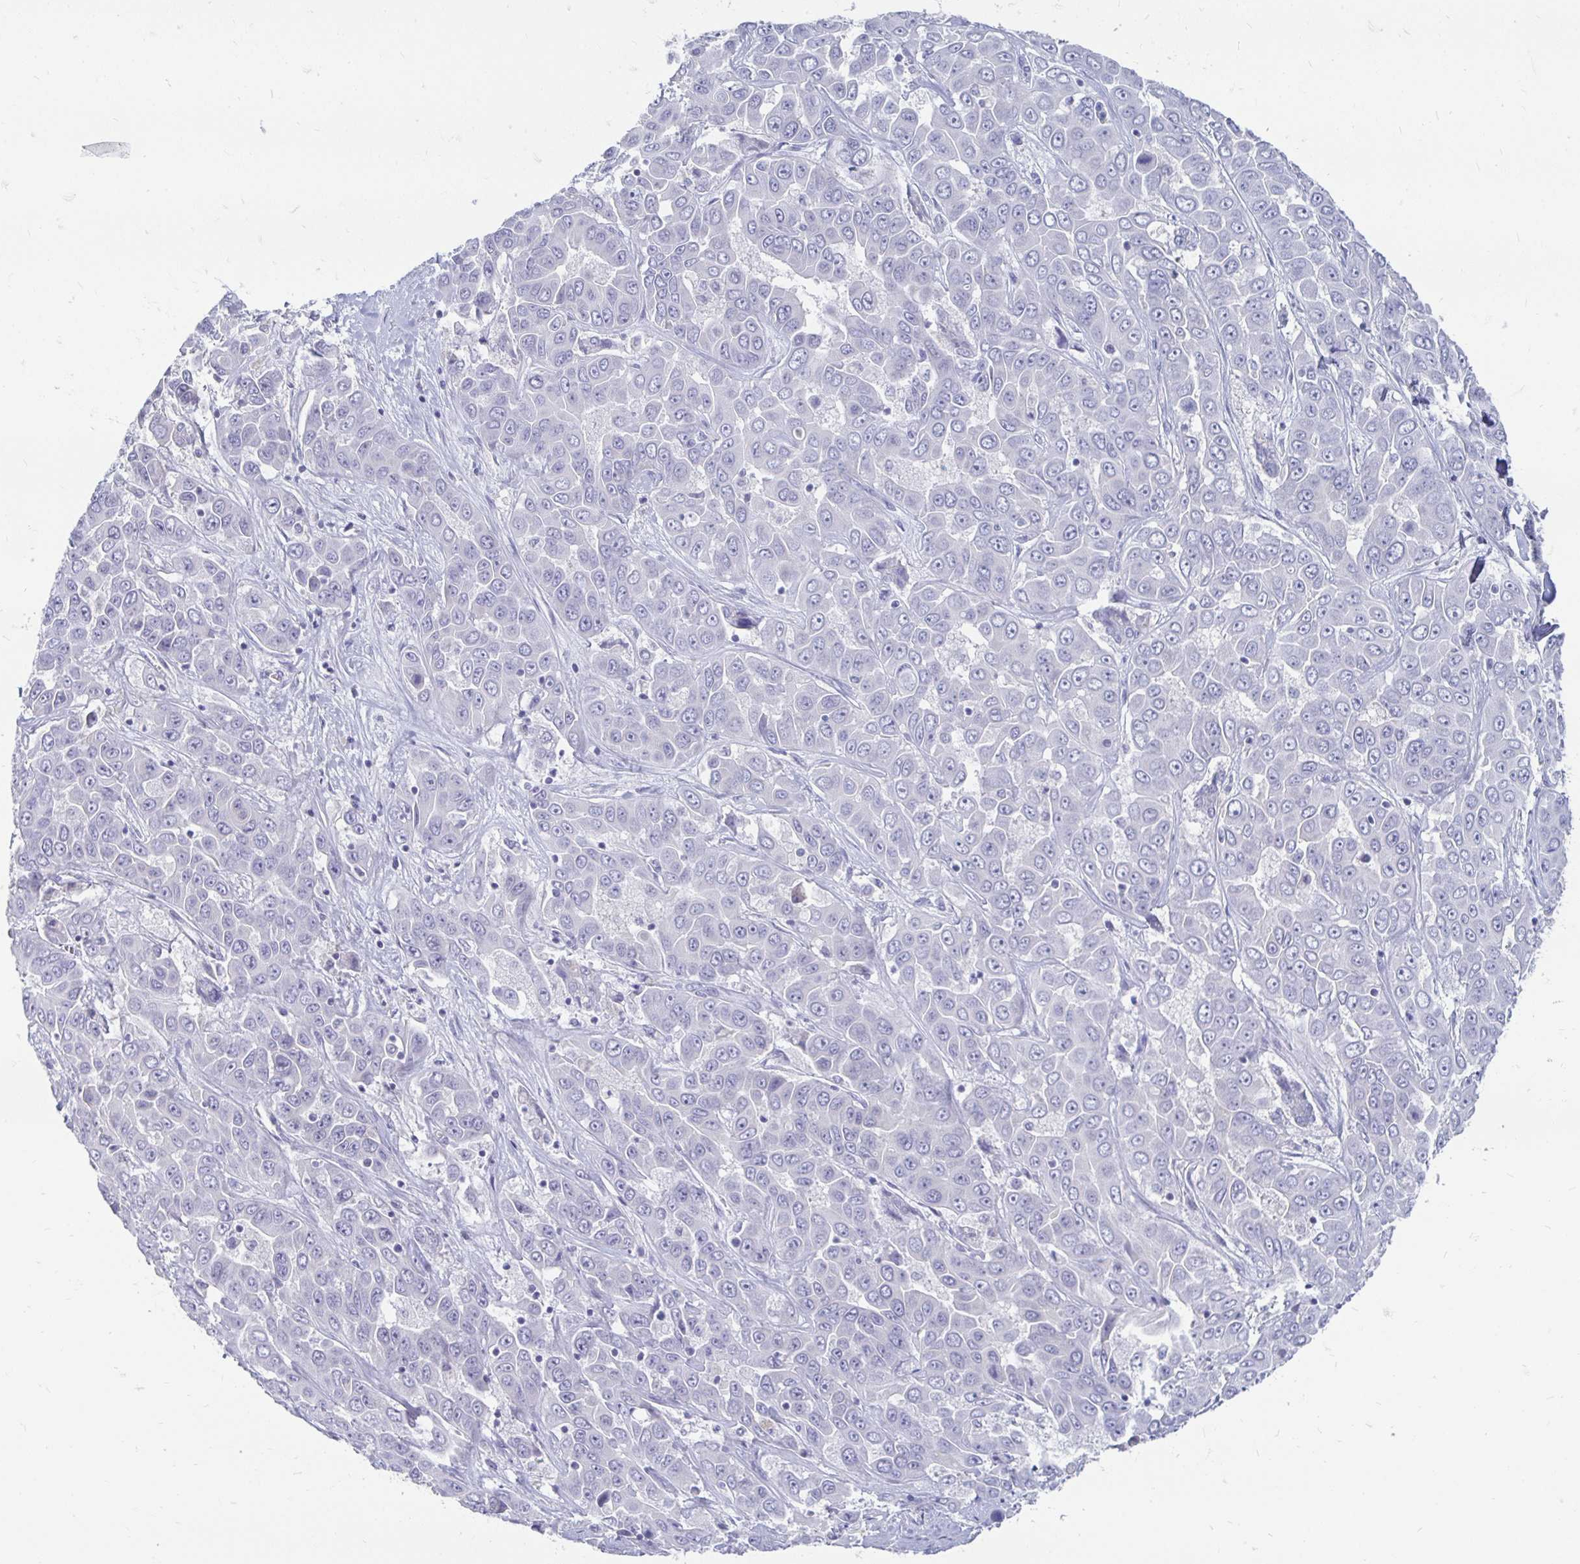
{"staining": {"intensity": "negative", "quantity": "none", "location": "none"}, "tissue": "liver cancer", "cell_type": "Tumor cells", "image_type": "cancer", "snomed": [{"axis": "morphology", "description": "Cholangiocarcinoma"}, {"axis": "topography", "description": "Liver"}], "caption": "A micrograph of human liver cancer is negative for staining in tumor cells.", "gene": "PEG10", "patient": {"sex": "female", "age": 52}}